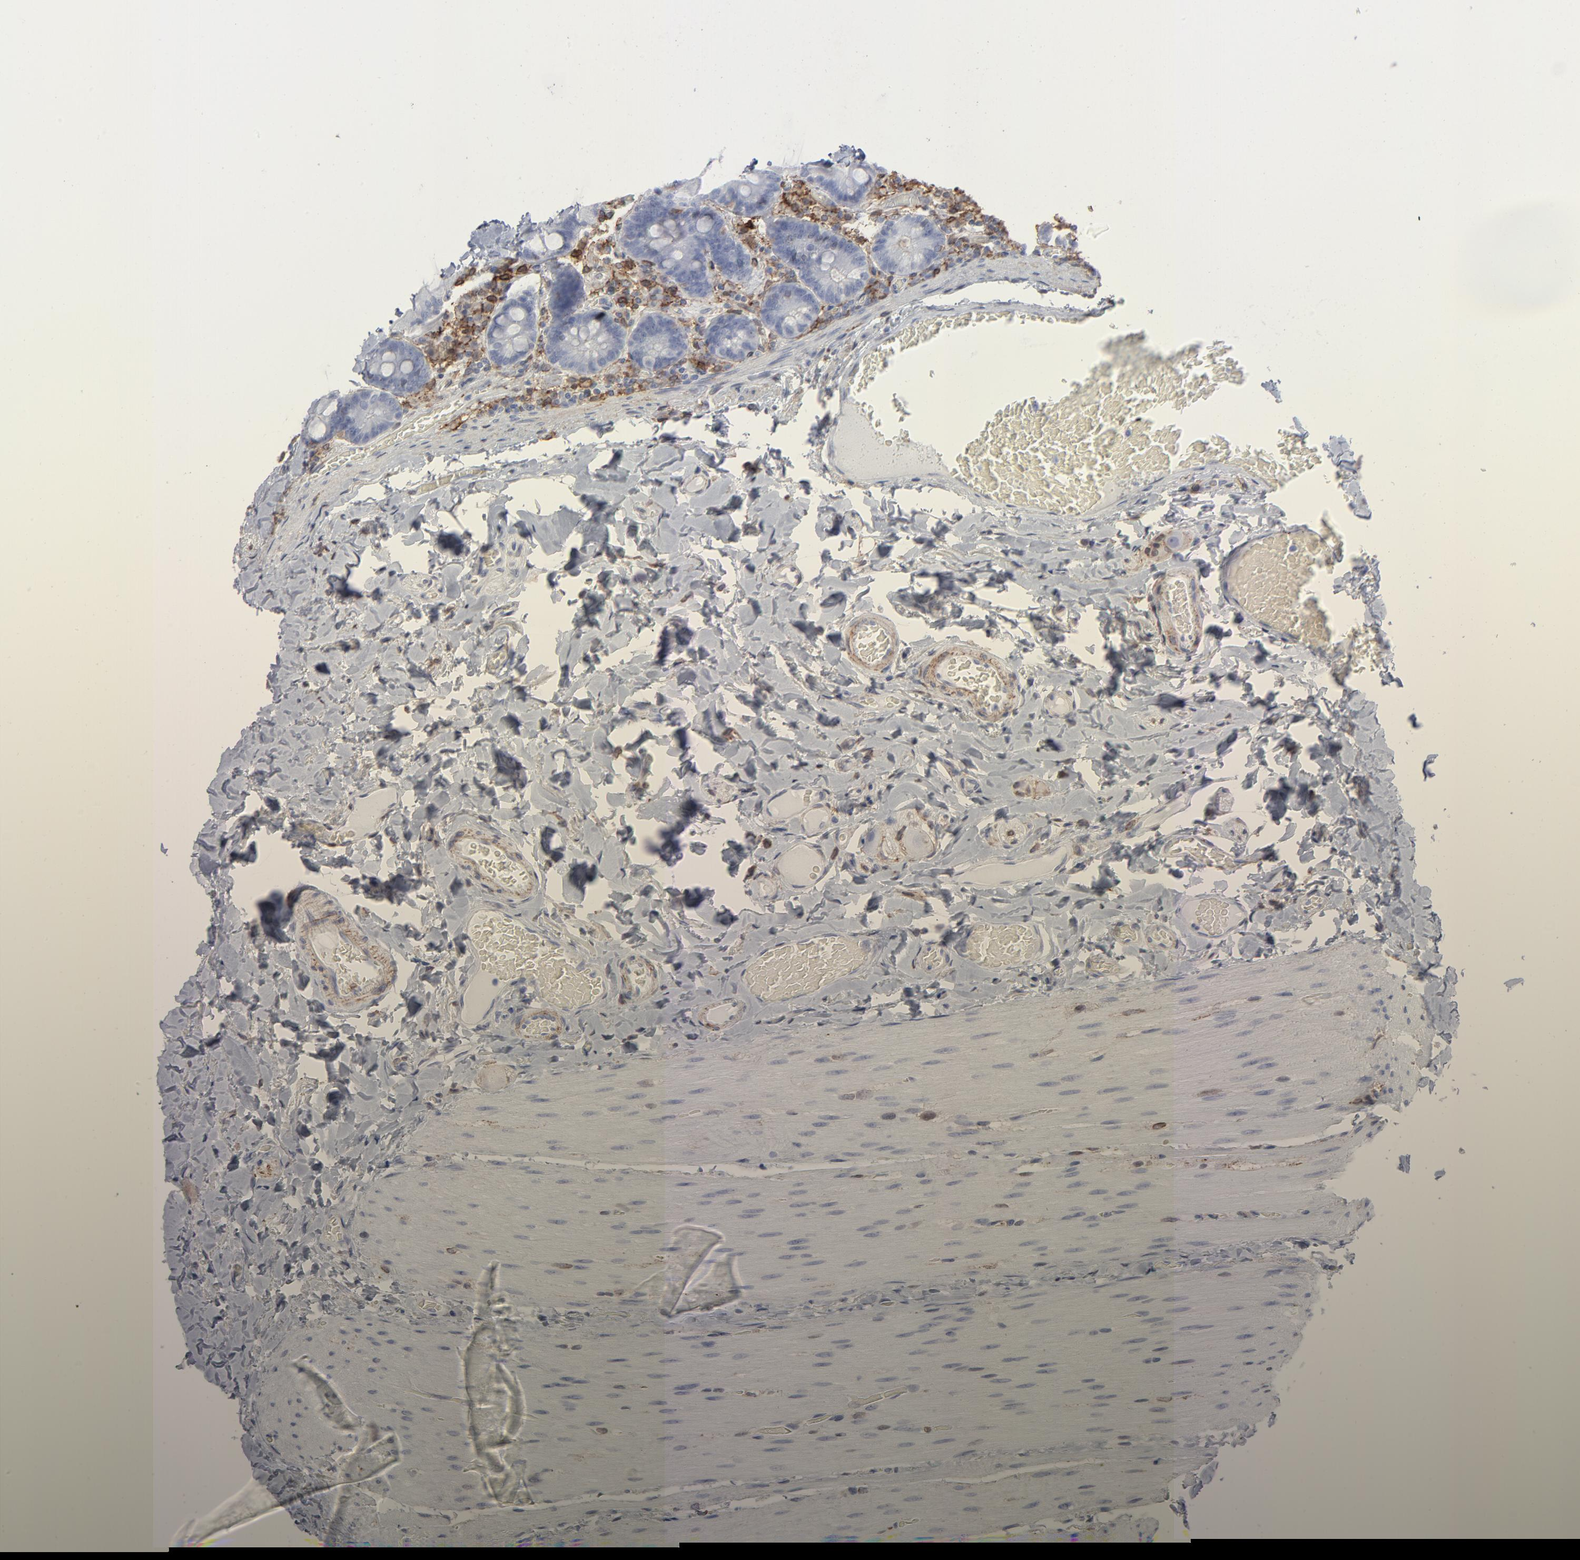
{"staining": {"intensity": "weak", "quantity": "<25%", "location": "cytoplasmic/membranous,nuclear"}, "tissue": "duodenum", "cell_type": "Glandular cells", "image_type": "normal", "snomed": [{"axis": "morphology", "description": "Normal tissue, NOS"}, {"axis": "topography", "description": "Duodenum"}], "caption": "This is a photomicrograph of immunohistochemistry staining of normal duodenum, which shows no expression in glandular cells. The staining was performed using DAB to visualize the protein expression in brown, while the nuclei were stained in blue with hematoxylin (Magnification: 20x).", "gene": "ANXA5", "patient": {"sex": "male", "age": 66}}